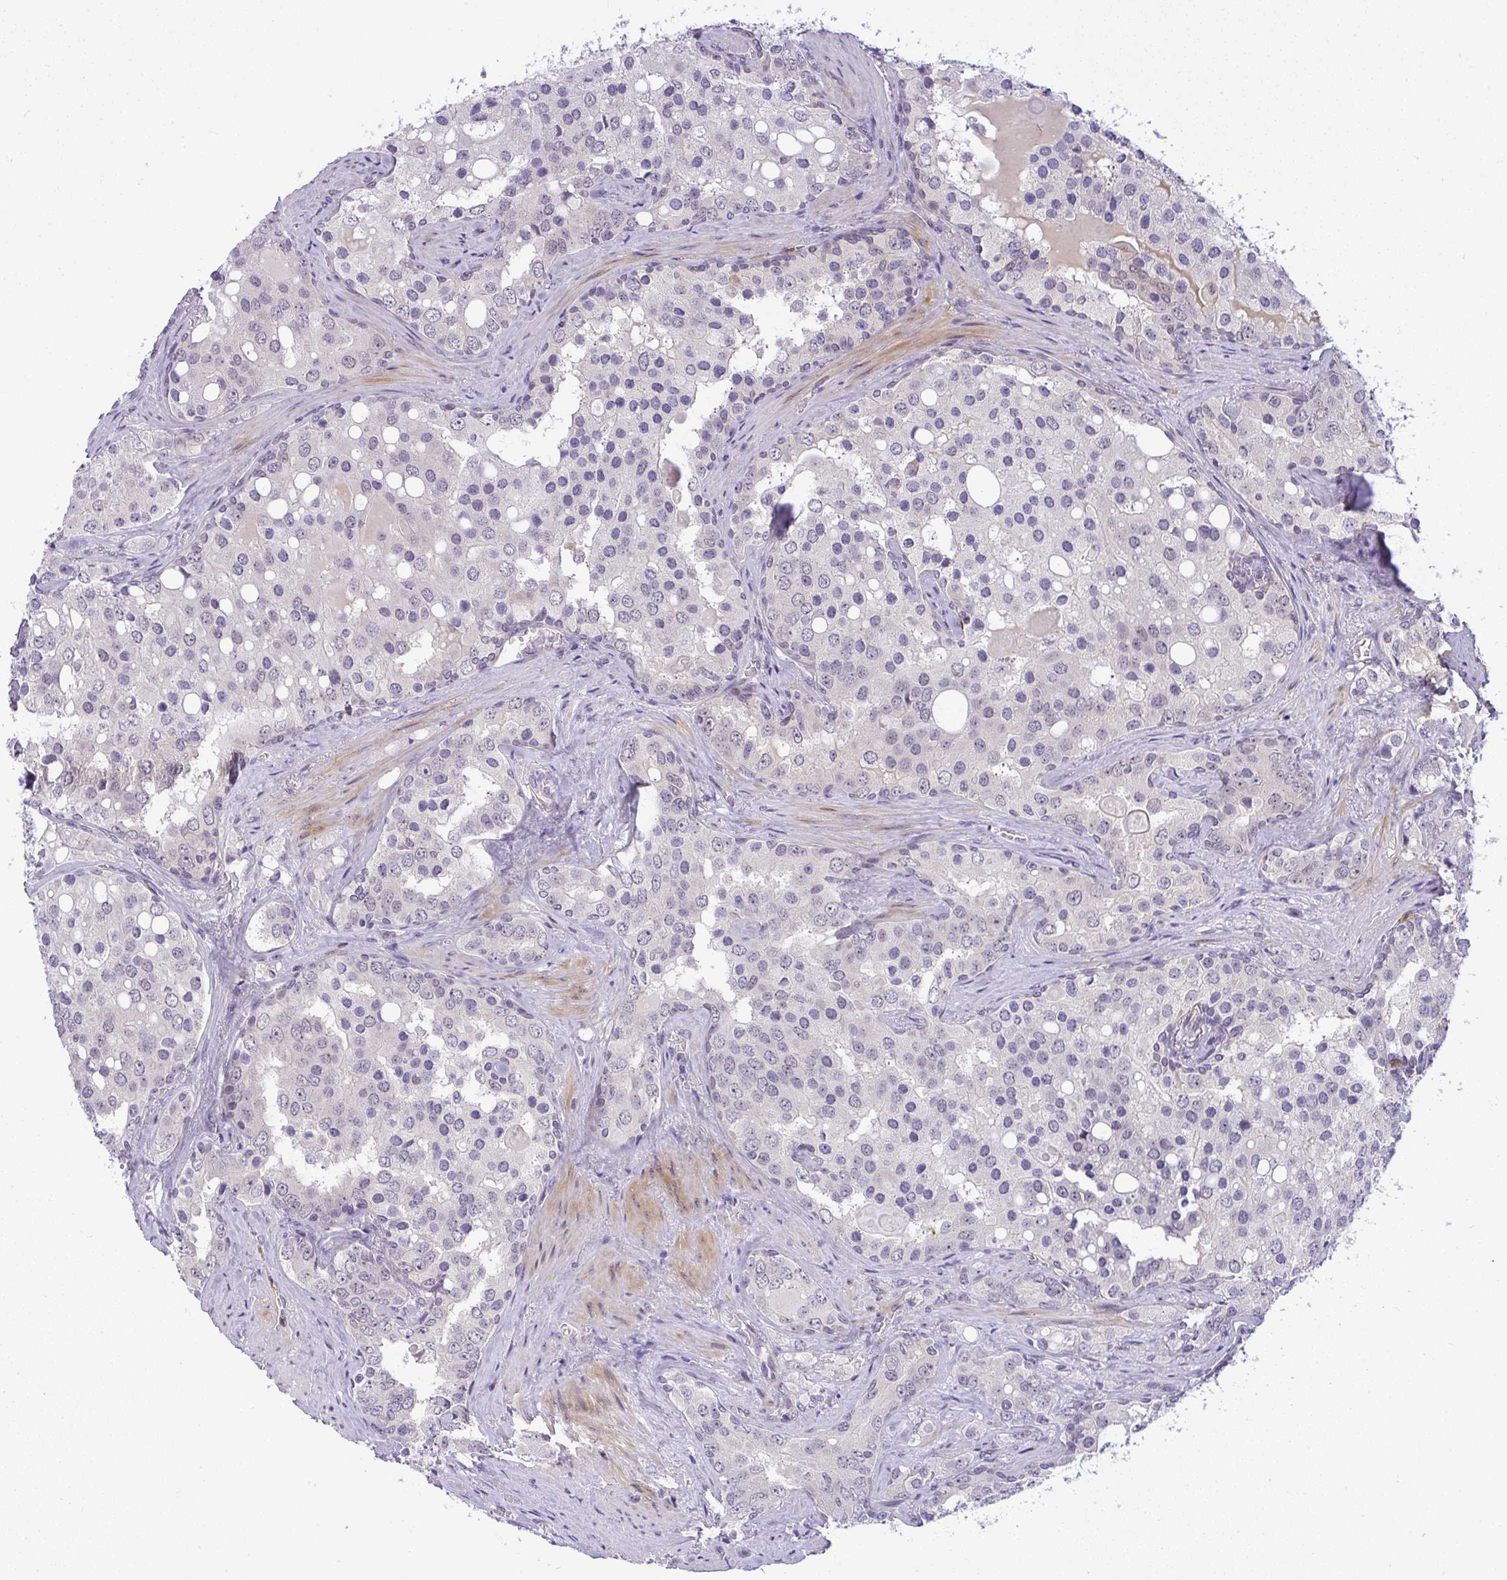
{"staining": {"intensity": "negative", "quantity": "none", "location": "none"}, "tissue": "prostate cancer", "cell_type": "Tumor cells", "image_type": "cancer", "snomed": [{"axis": "morphology", "description": "Adenocarcinoma, High grade"}, {"axis": "topography", "description": "Prostate"}], "caption": "This is an immunohistochemistry (IHC) image of prostate cancer (high-grade adenocarcinoma). There is no expression in tumor cells.", "gene": "DZIP1", "patient": {"sex": "male", "age": 67}}